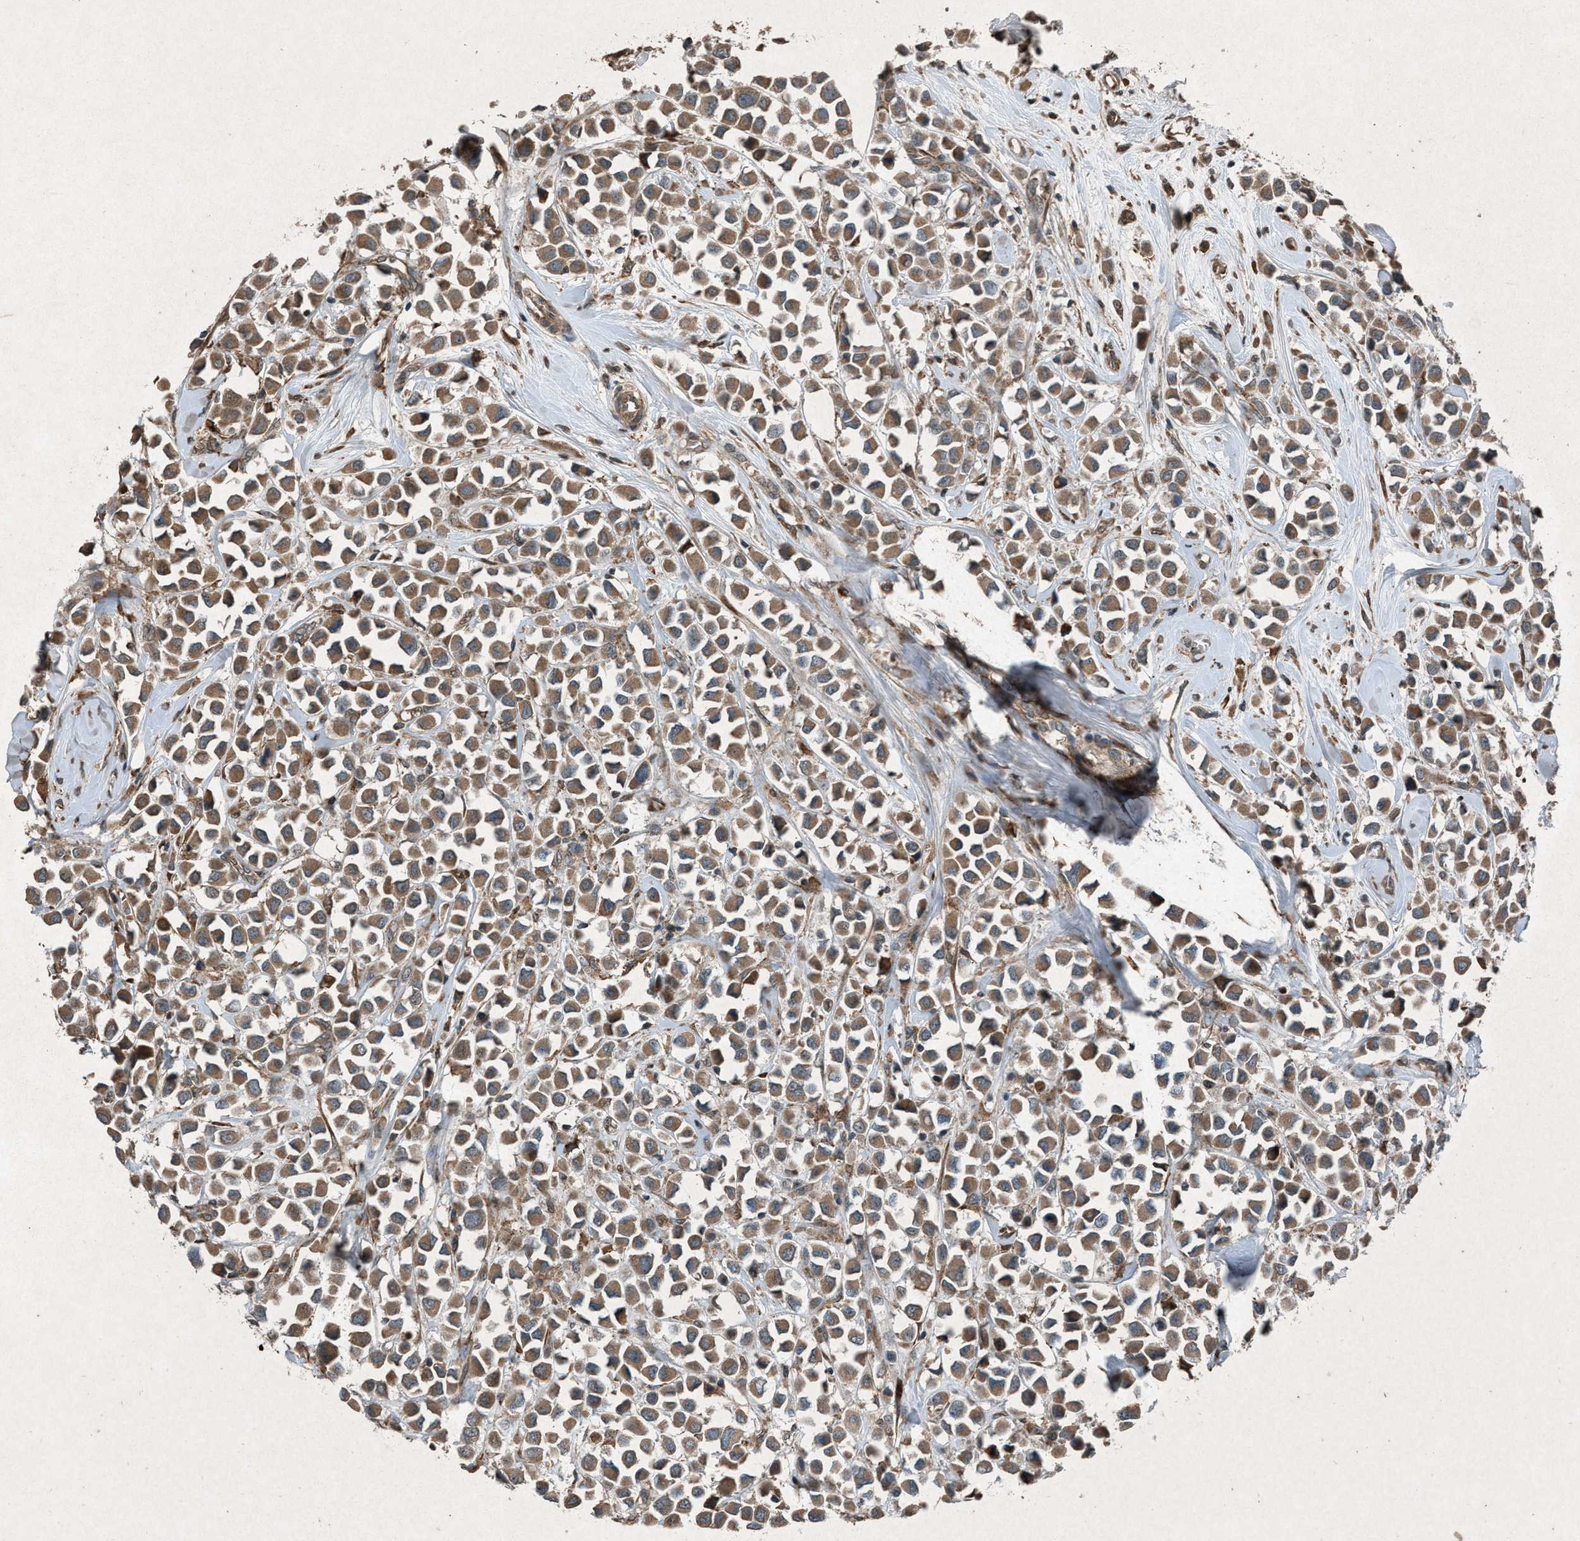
{"staining": {"intensity": "moderate", "quantity": ">75%", "location": "cytoplasmic/membranous"}, "tissue": "breast cancer", "cell_type": "Tumor cells", "image_type": "cancer", "snomed": [{"axis": "morphology", "description": "Duct carcinoma"}, {"axis": "topography", "description": "Breast"}], "caption": "A brown stain labels moderate cytoplasmic/membranous positivity of a protein in human breast cancer tumor cells. (Stains: DAB (3,3'-diaminobenzidine) in brown, nuclei in blue, Microscopy: brightfield microscopy at high magnification).", "gene": "CALR", "patient": {"sex": "female", "age": 61}}